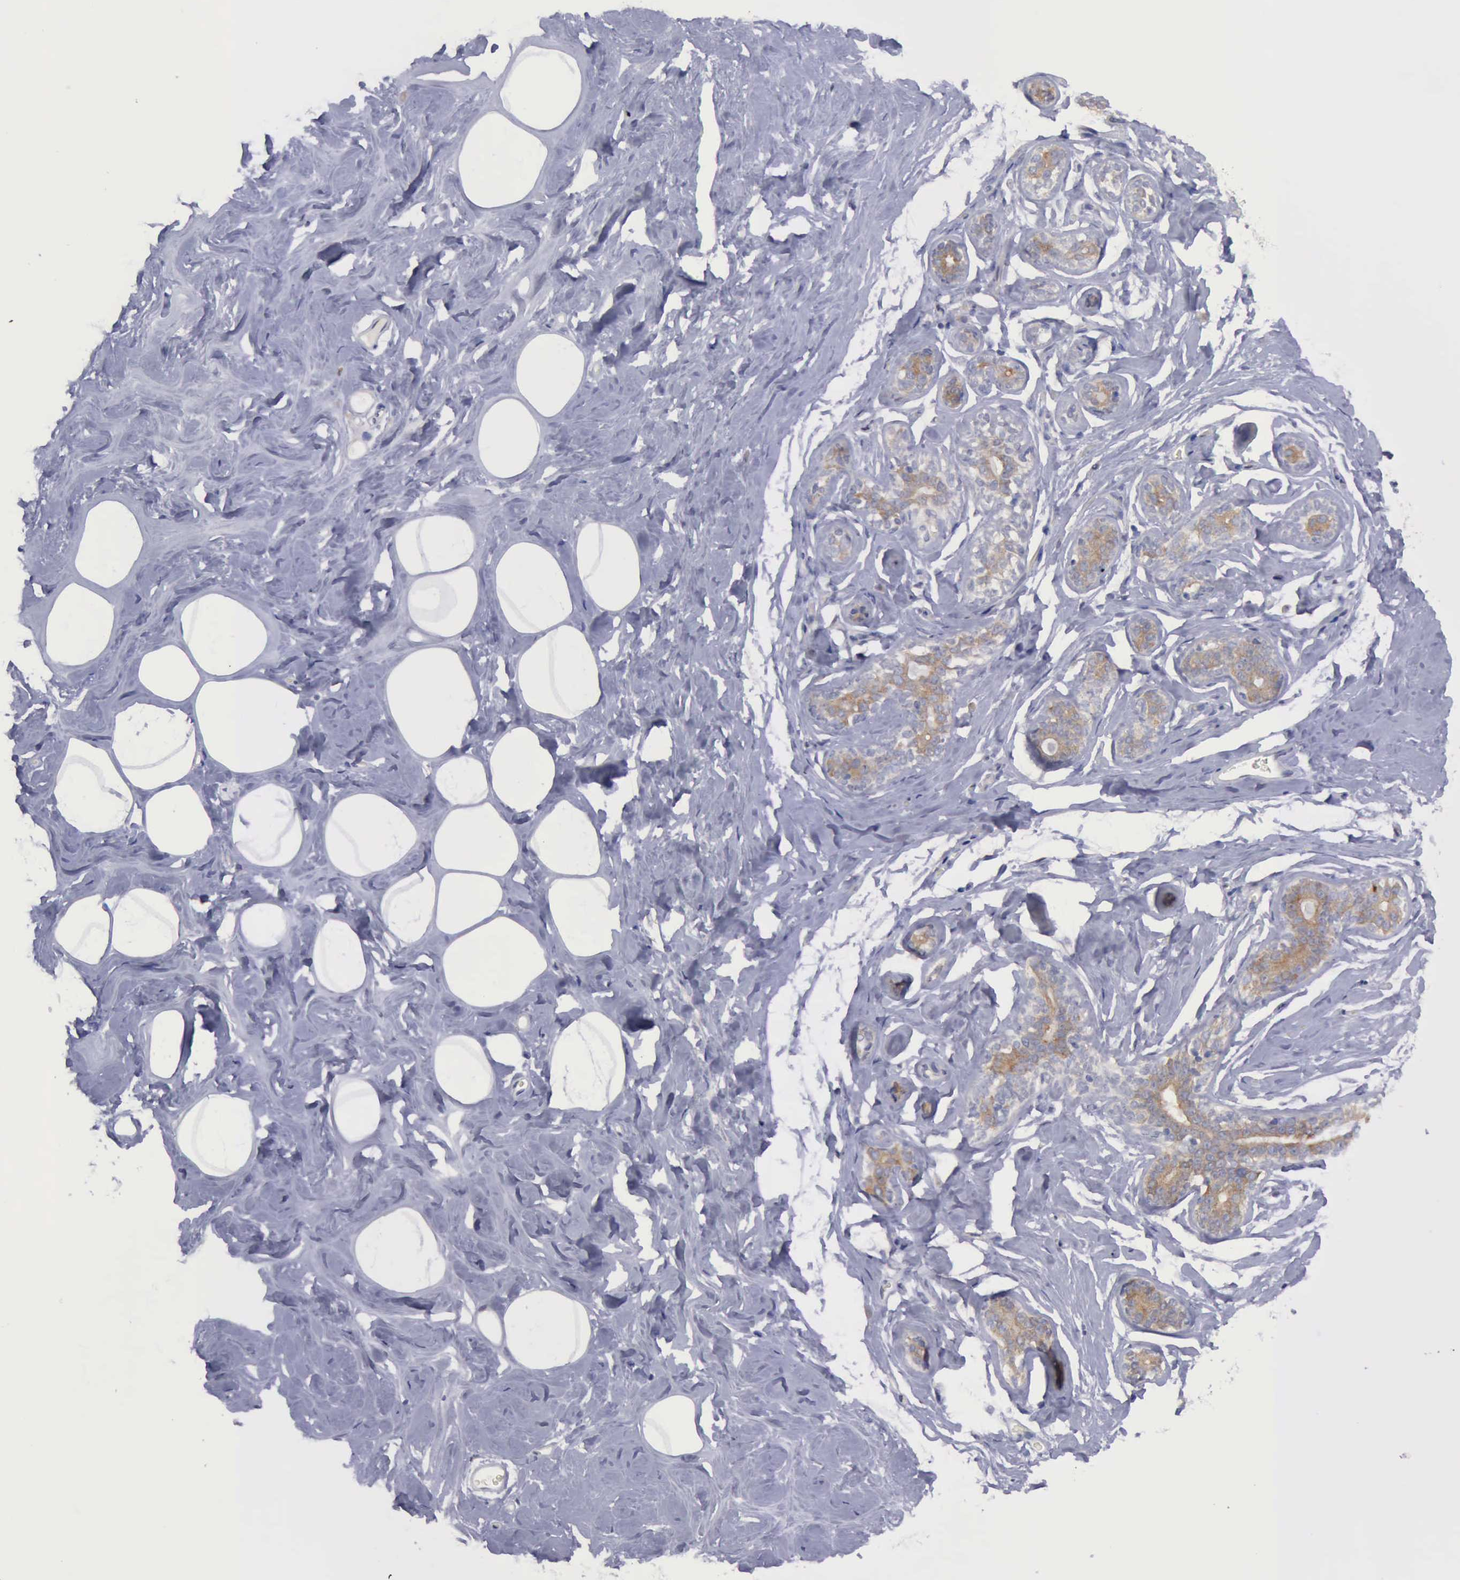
{"staining": {"intensity": "negative", "quantity": "none", "location": "none"}, "tissue": "breast", "cell_type": "Adipocytes", "image_type": "normal", "snomed": [{"axis": "morphology", "description": "Normal tissue, NOS"}, {"axis": "morphology", "description": "Fibrosis, NOS"}, {"axis": "topography", "description": "Breast"}], "caption": "This is a micrograph of IHC staining of unremarkable breast, which shows no staining in adipocytes. (Immunohistochemistry (ihc), brightfield microscopy, high magnification).", "gene": "PHKA1", "patient": {"sex": "female", "age": 39}}